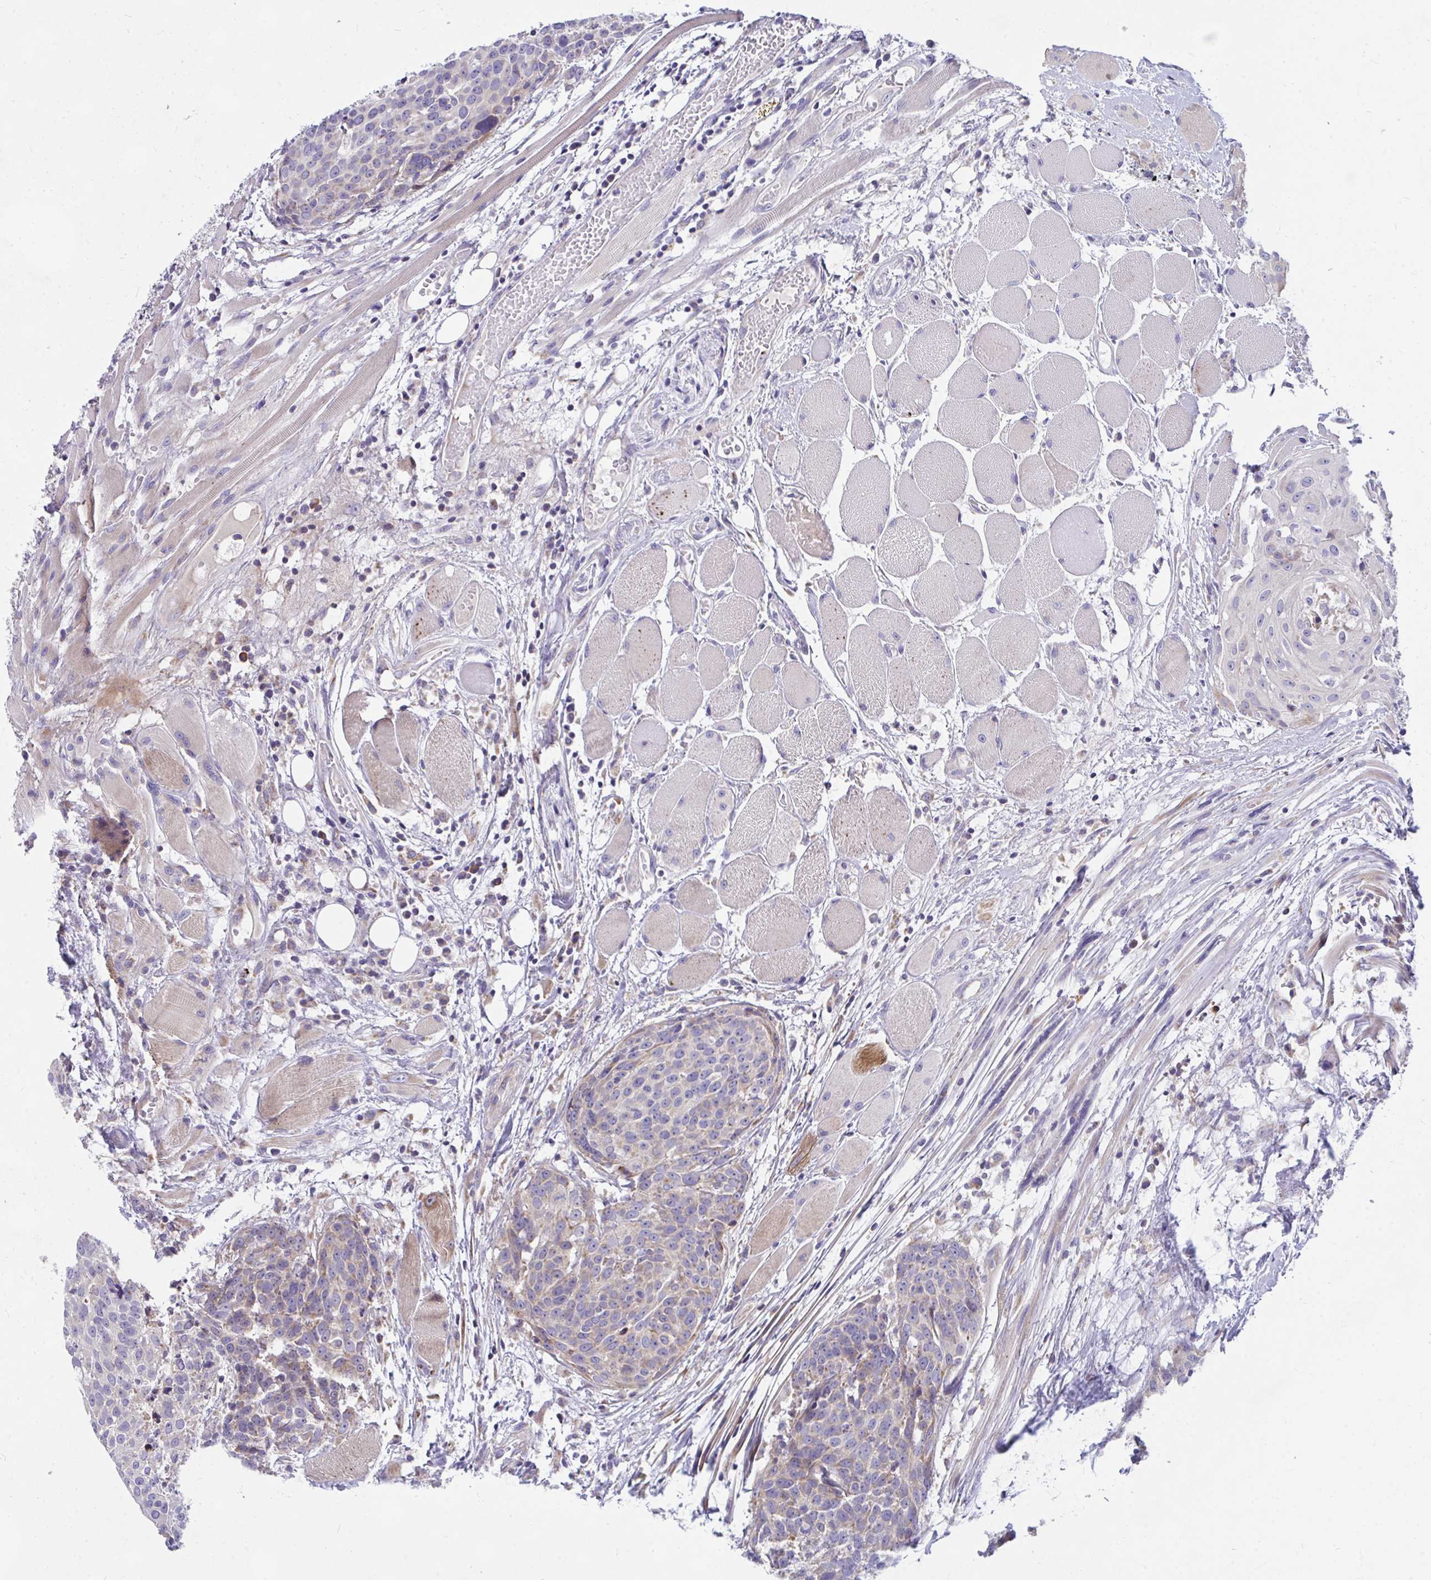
{"staining": {"intensity": "weak", "quantity": "<25%", "location": "cytoplasmic/membranous"}, "tissue": "head and neck cancer", "cell_type": "Tumor cells", "image_type": "cancer", "snomed": [{"axis": "morphology", "description": "Squamous cell carcinoma, NOS"}, {"axis": "topography", "description": "Oral tissue"}, {"axis": "topography", "description": "Head-Neck"}], "caption": "Protein analysis of squamous cell carcinoma (head and neck) demonstrates no significant positivity in tumor cells.", "gene": "CEP63", "patient": {"sex": "male", "age": 64}}